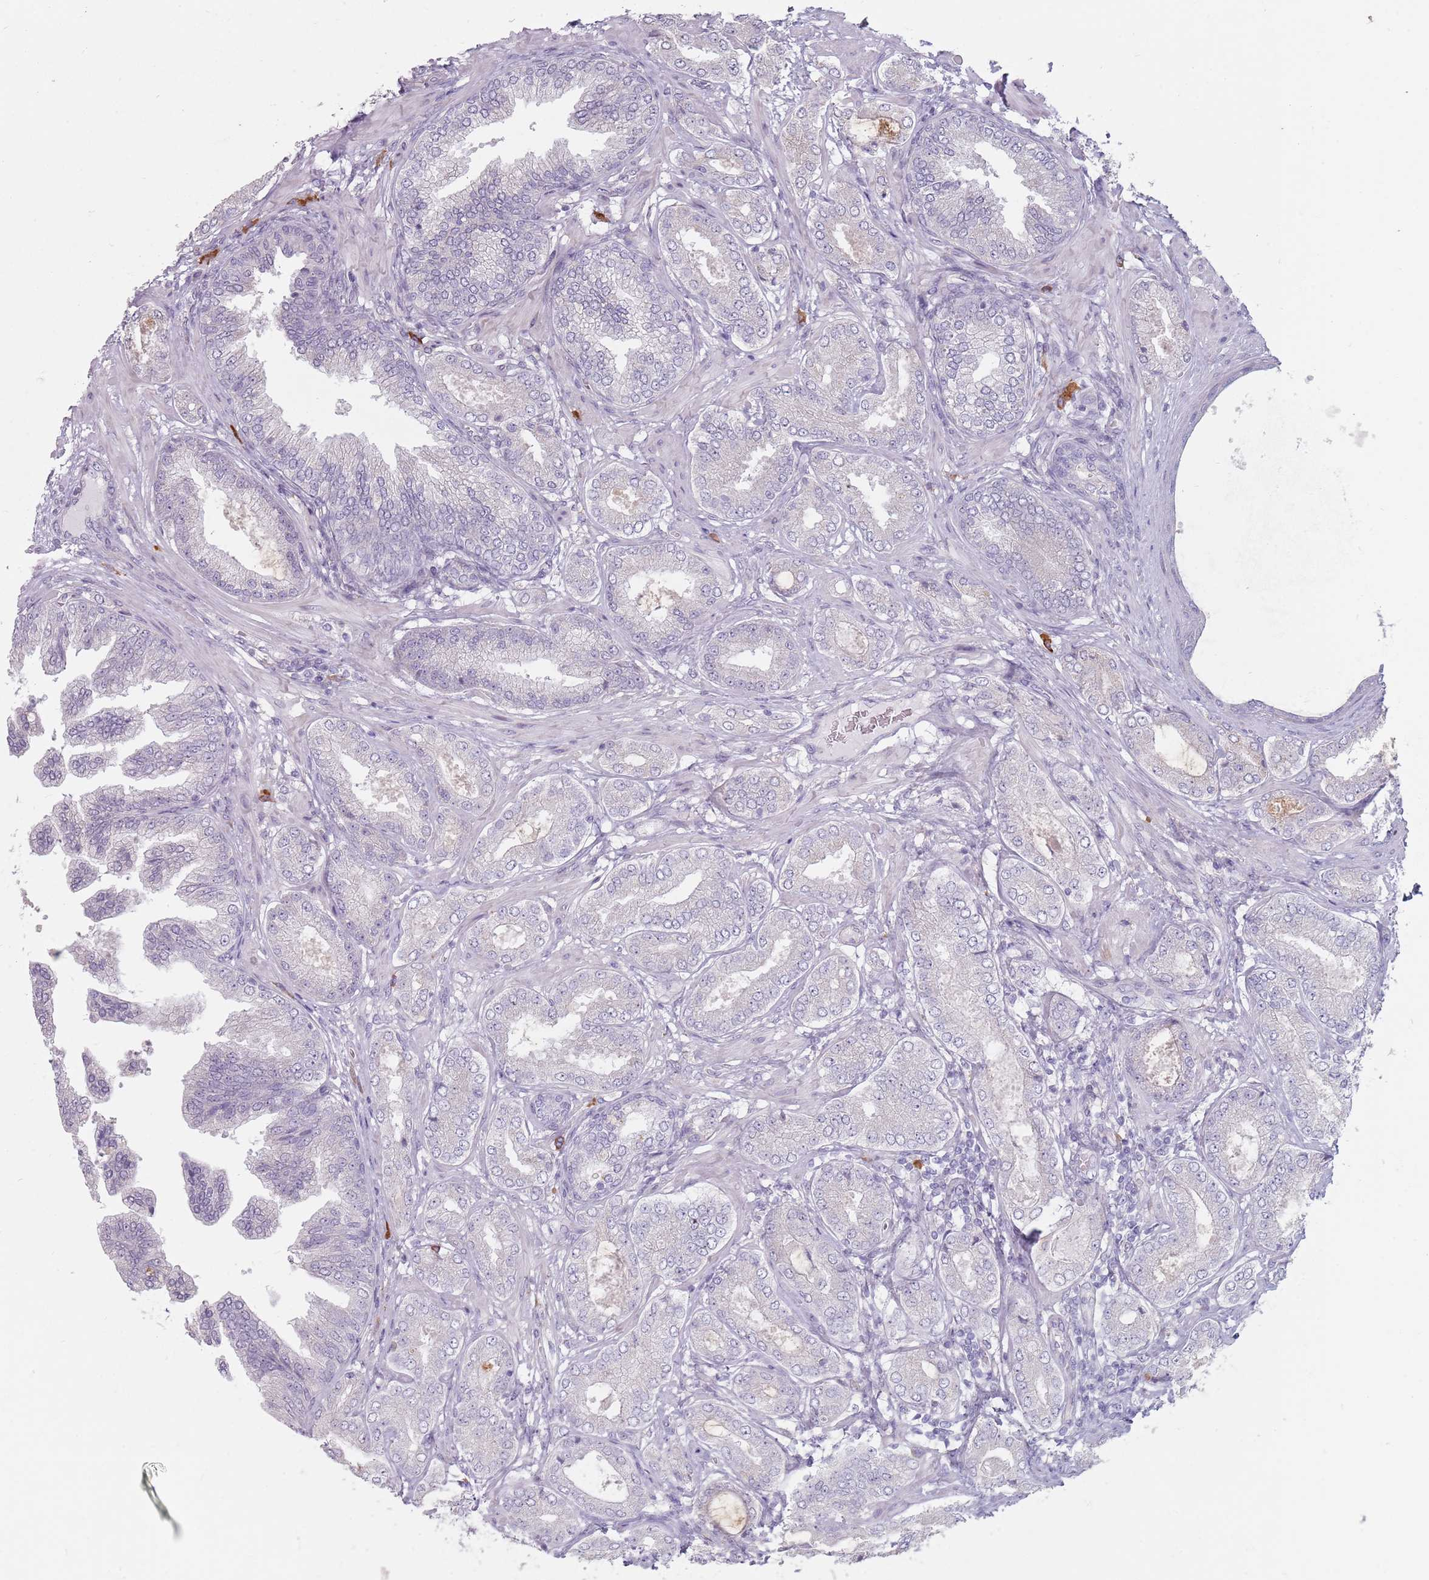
{"staining": {"intensity": "negative", "quantity": "none", "location": "none"}, "tissue": "prostate cancer", "cell_type": "Tumor cells", "image_type": "cancer", "snomed": [{"axis": "morphology", "description": "Adenocarcinoma, Low grade"}, {"axis": "topography", "description": "Prostate"}], "caption": "Tumor cells are negative for brown protein staining in low-grade adenocarcinoma (prostate). (Stains: DAB (3,3'-diaminobenzidine) immunohistochemistry with hematoxylin counter stain, Microscopy: brightfield microscopy at high magnification).", "gene": "DXO", "patient": {"sex": "male", "age": 63}}